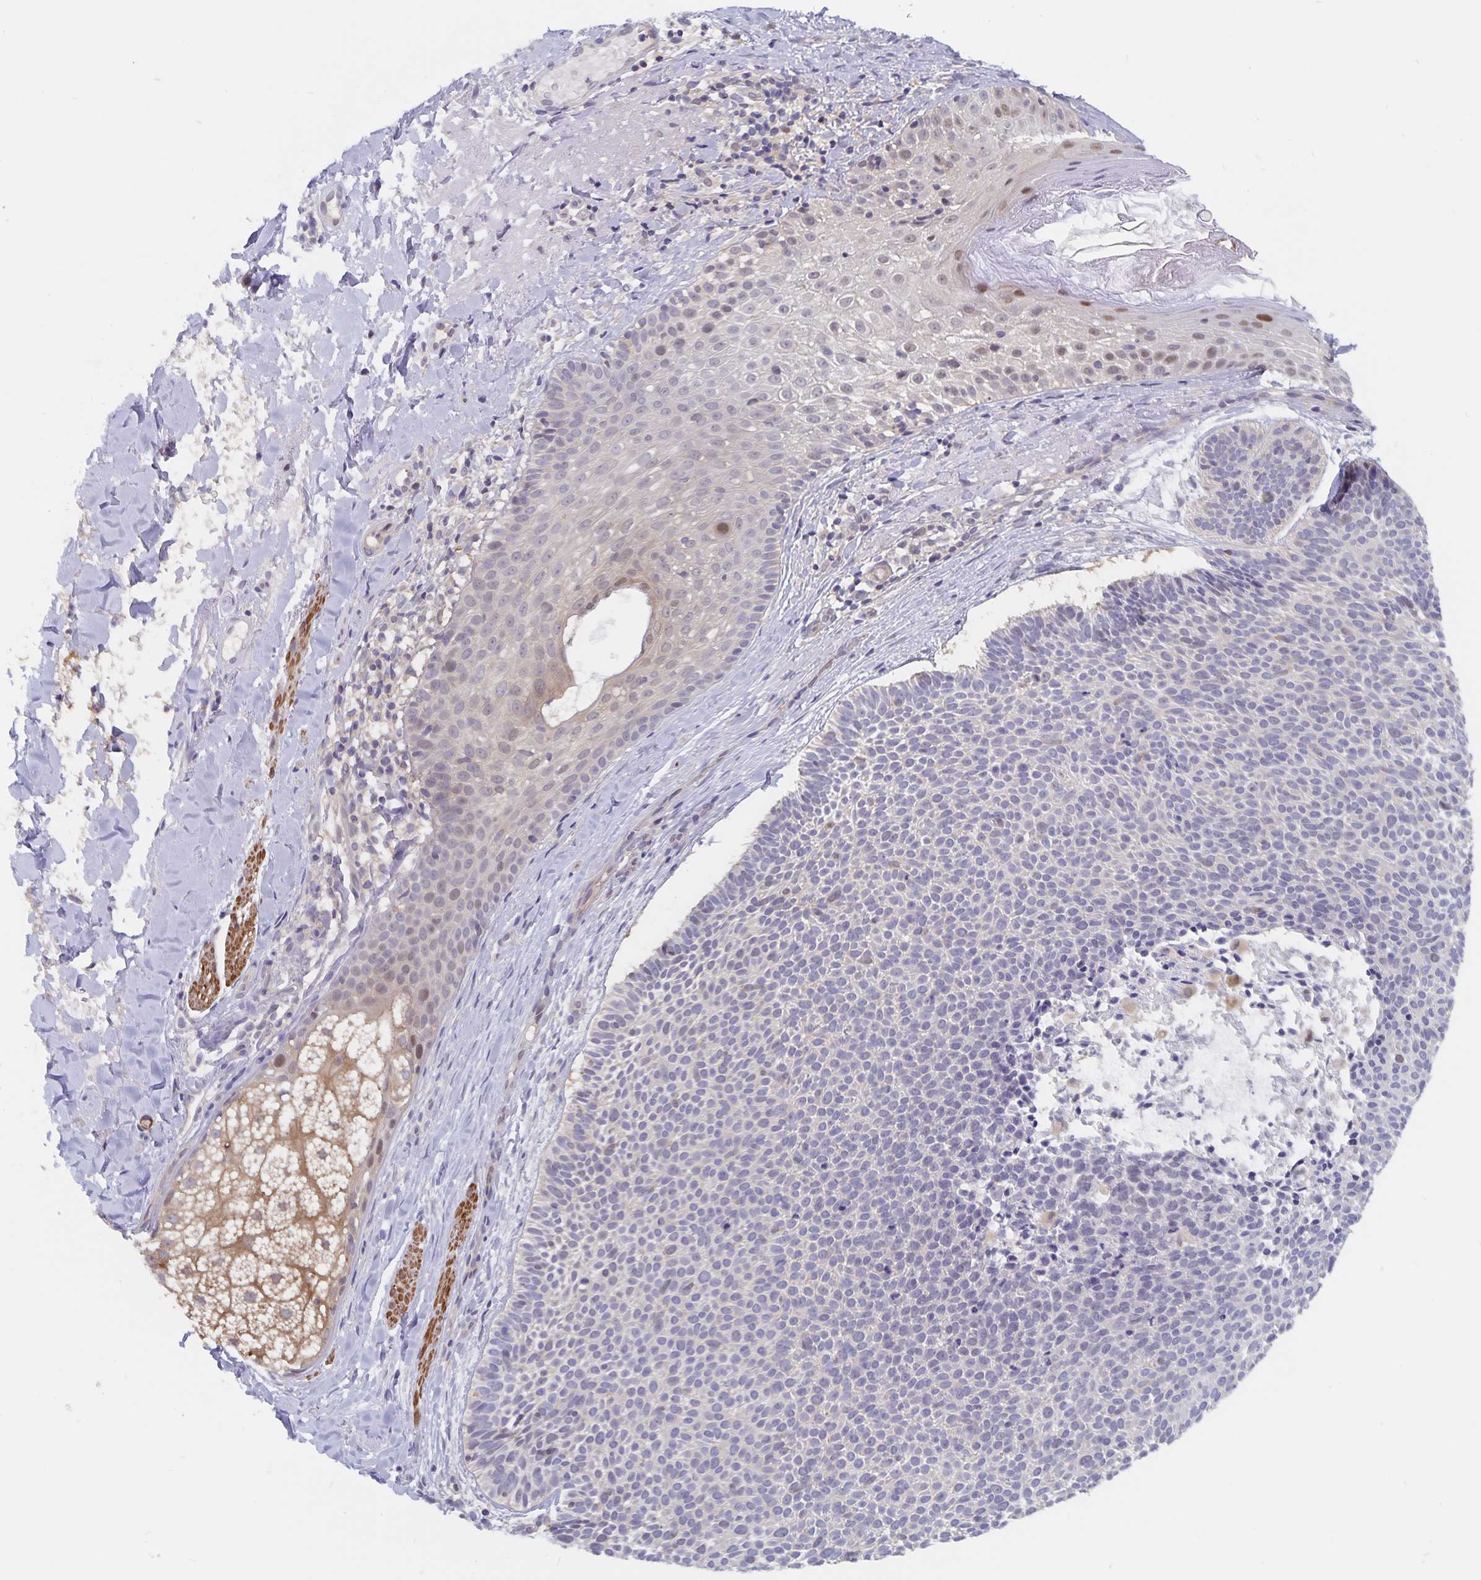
{"staining": {"intensity": "negative", "quantity": "none", "location": "none"}, "tissue": "skin cancer", "cell_type": "Tumor cells", "image_type": "cancer", "snomed": [{"axis": "morphology", "description": "Basal cell carcinoma"}, {"axis": "topography", "description": "Skin"}], "caption": "Histopathology image shows no significant protein expression in tumor cells of skin cancer.", "gene": "BAG6", "patient": {"sex": "male", "age": 82}}